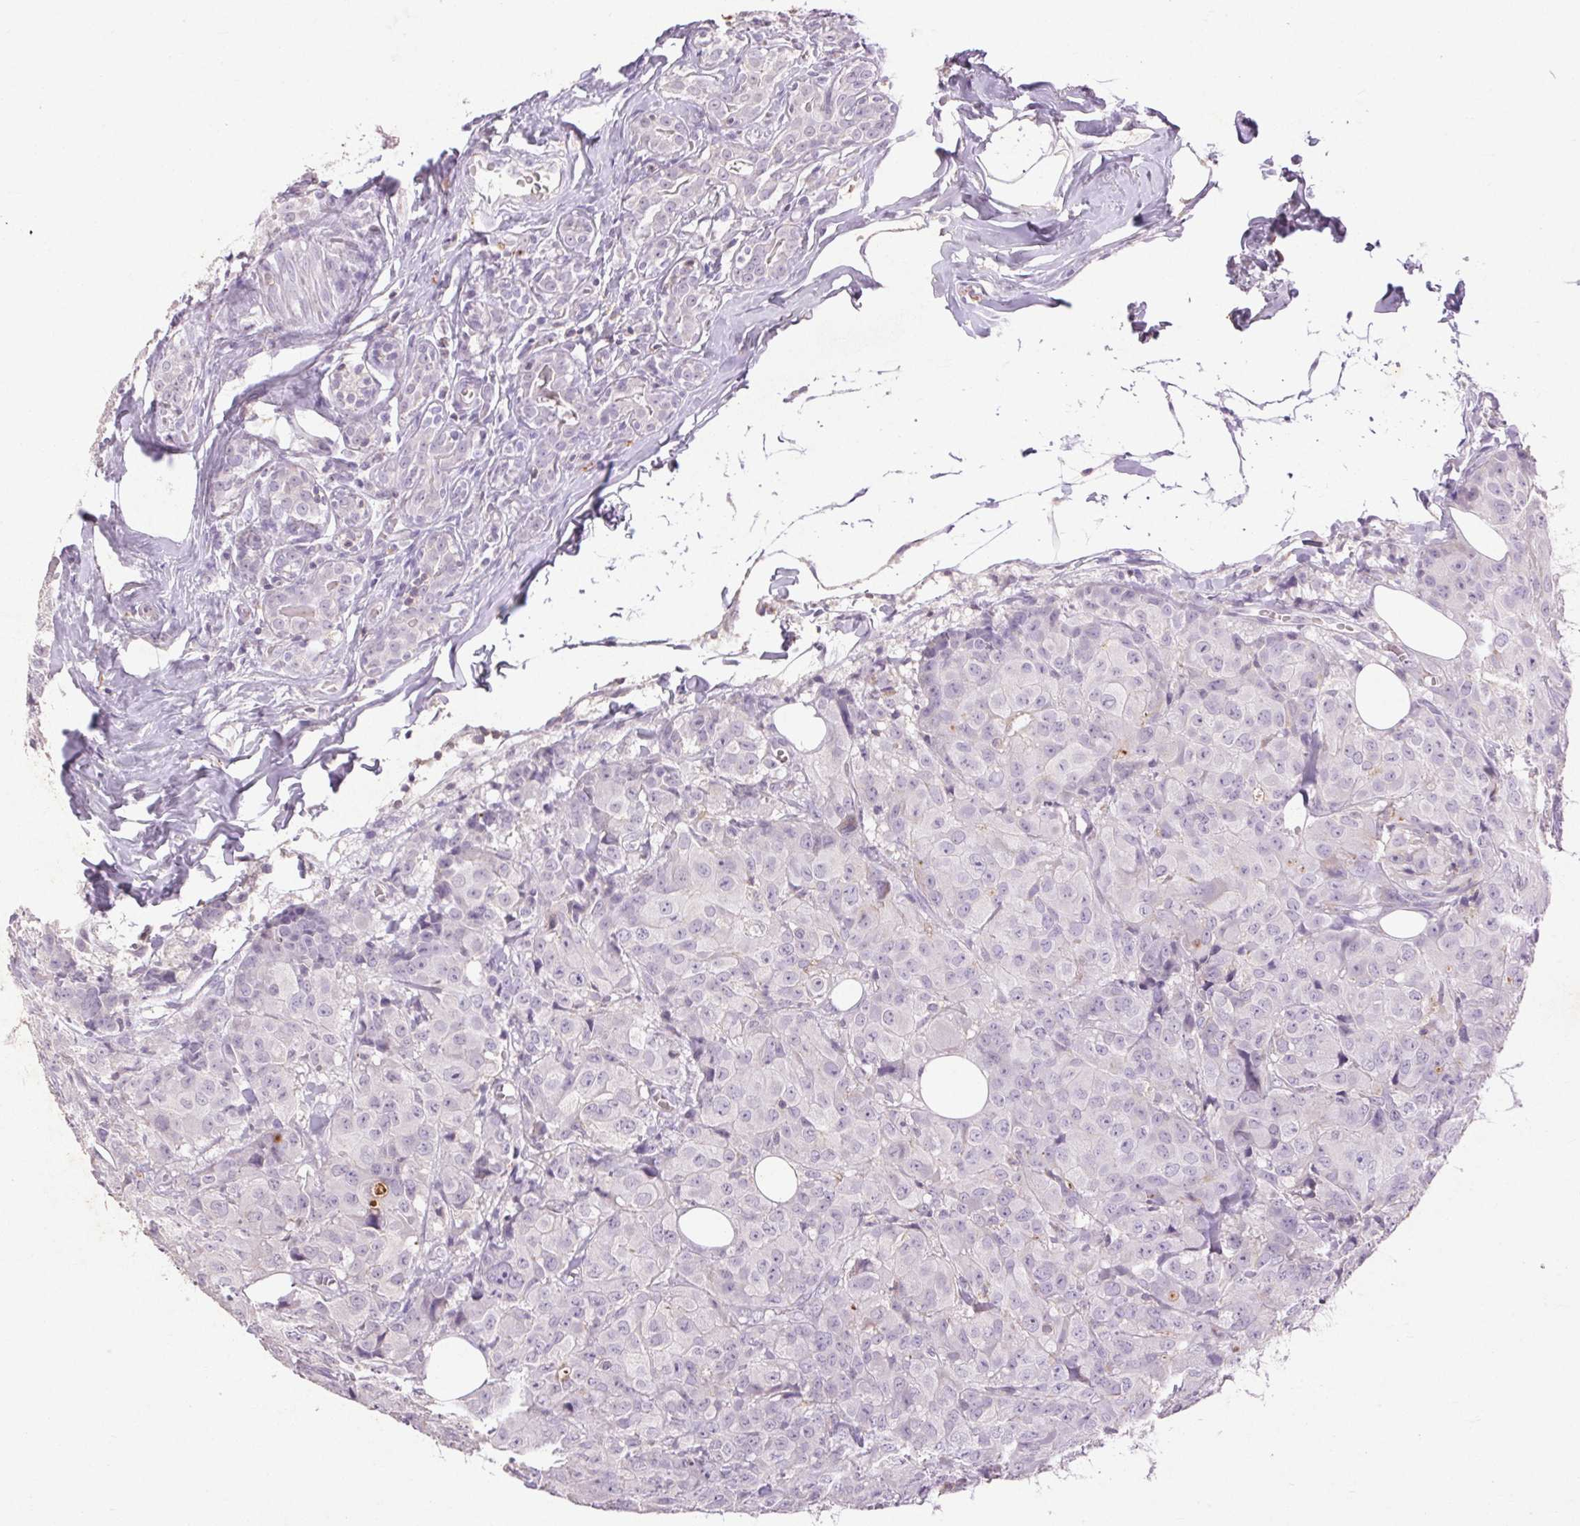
{"staining": {"intensity": "negative", "quantity": "none", "location": "none"}, "tissue": "breast cancer", "cell_type": "Tumor cells", "image_type": "cancer", "snomed": [{"axis": "morphology", "description": "Duct carcinoma"}, {"axis": "topography", "description": "Breast"}], "caption": "The micrograph exhibits no staining of tumor cells in intraductal carcinoma (breast).", "gene": "FNDC7", "patient": {"sex": "female", "age": 43}}